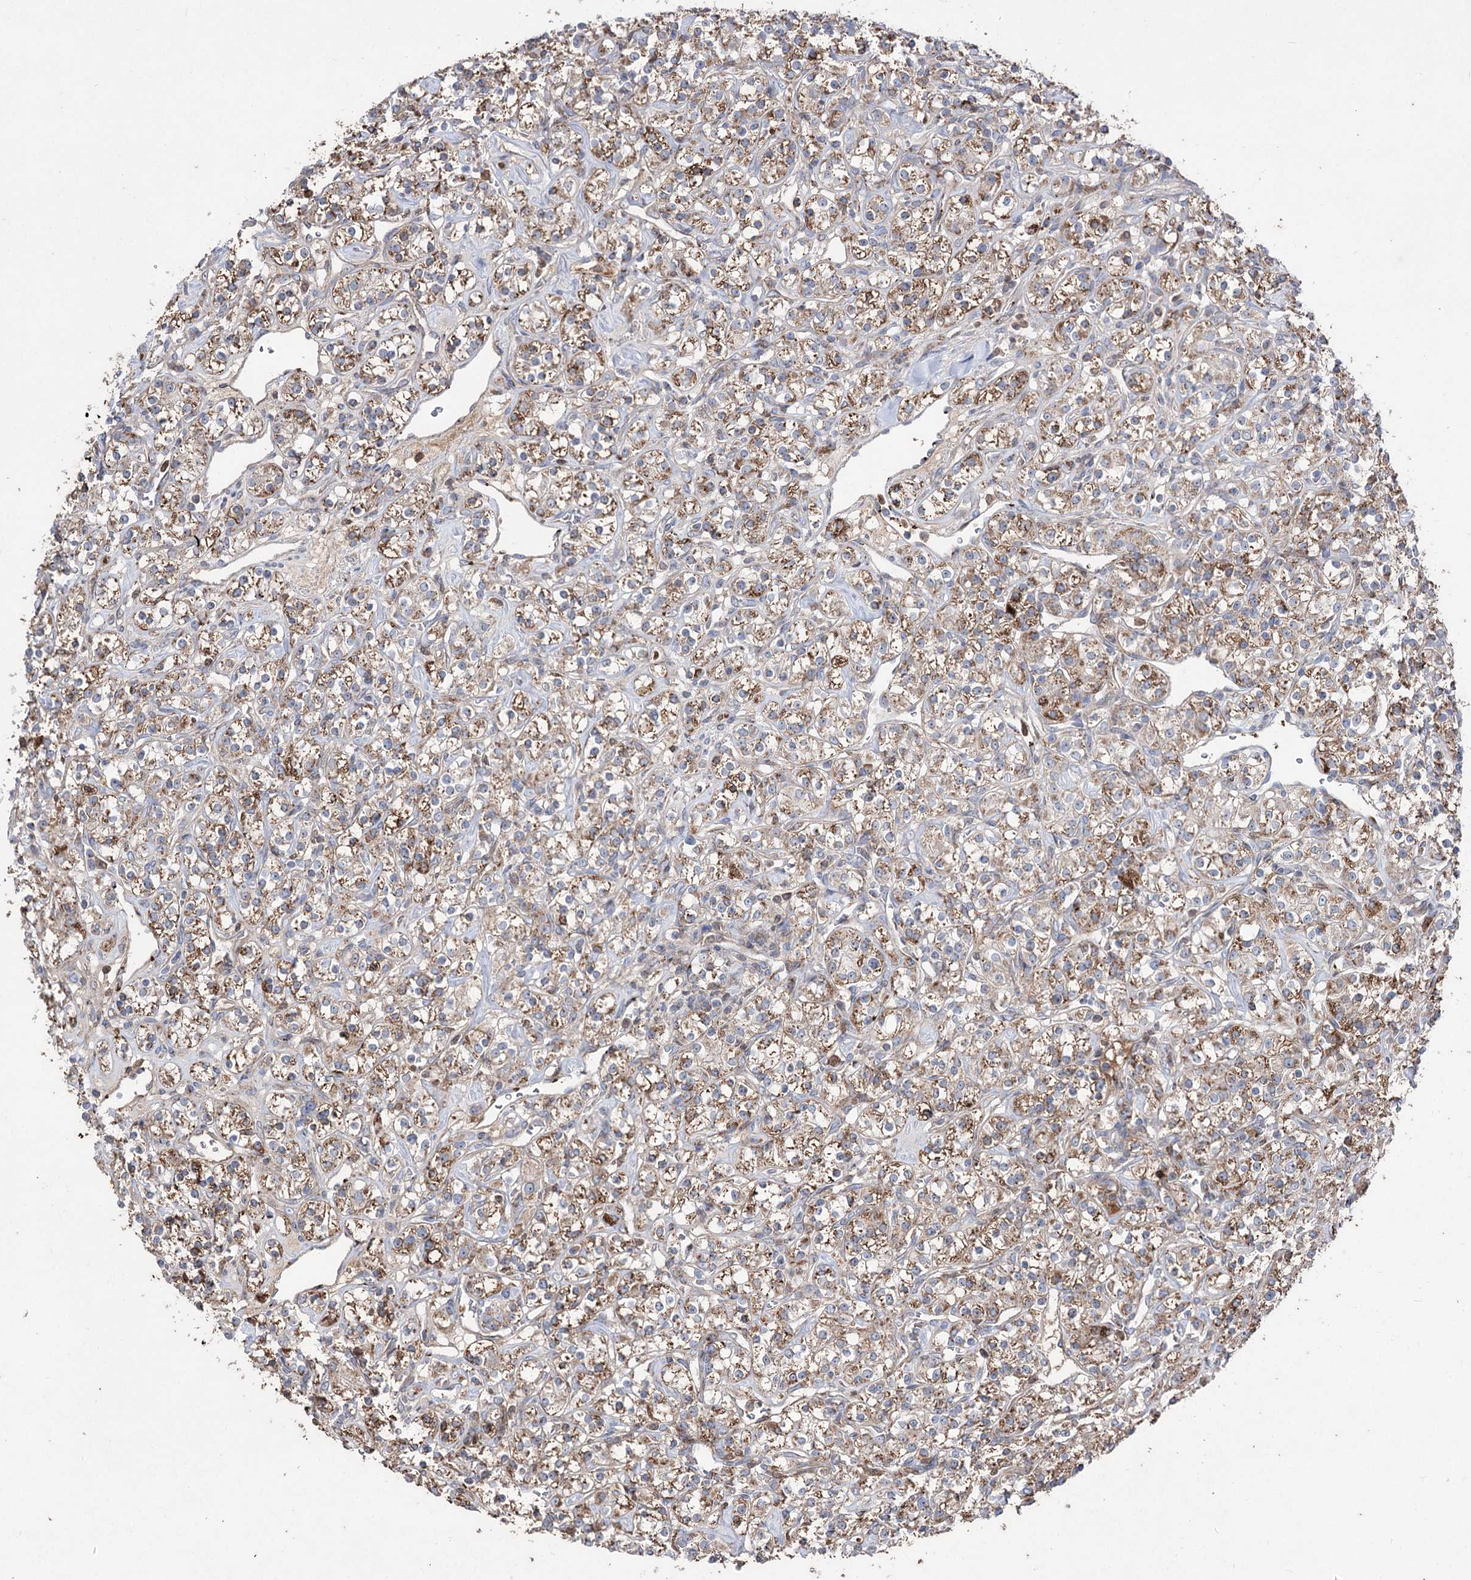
{"staining": {"intensity": "moderate", "quantity": ">75%", "location": "cytoplasmic/membranous"}, "tissue": "renal cancer", "cell_type": "Tumor cells", "image_type": "cancer", "snomed": [{"axis": "morphology", "description": "Adenocarcinoma, NOS"}, {"axis": "topography", "description": "Kidney"}], "caption": "Immunohistochemistry of human renal cancer (adenocarcinoma) exhibits medium levels of moderate cytoplasmic/membranous staining in about >75% of tumor cells.", "gene": "ARHGAP20", "patient": {"sex": "male", "age": 77}}